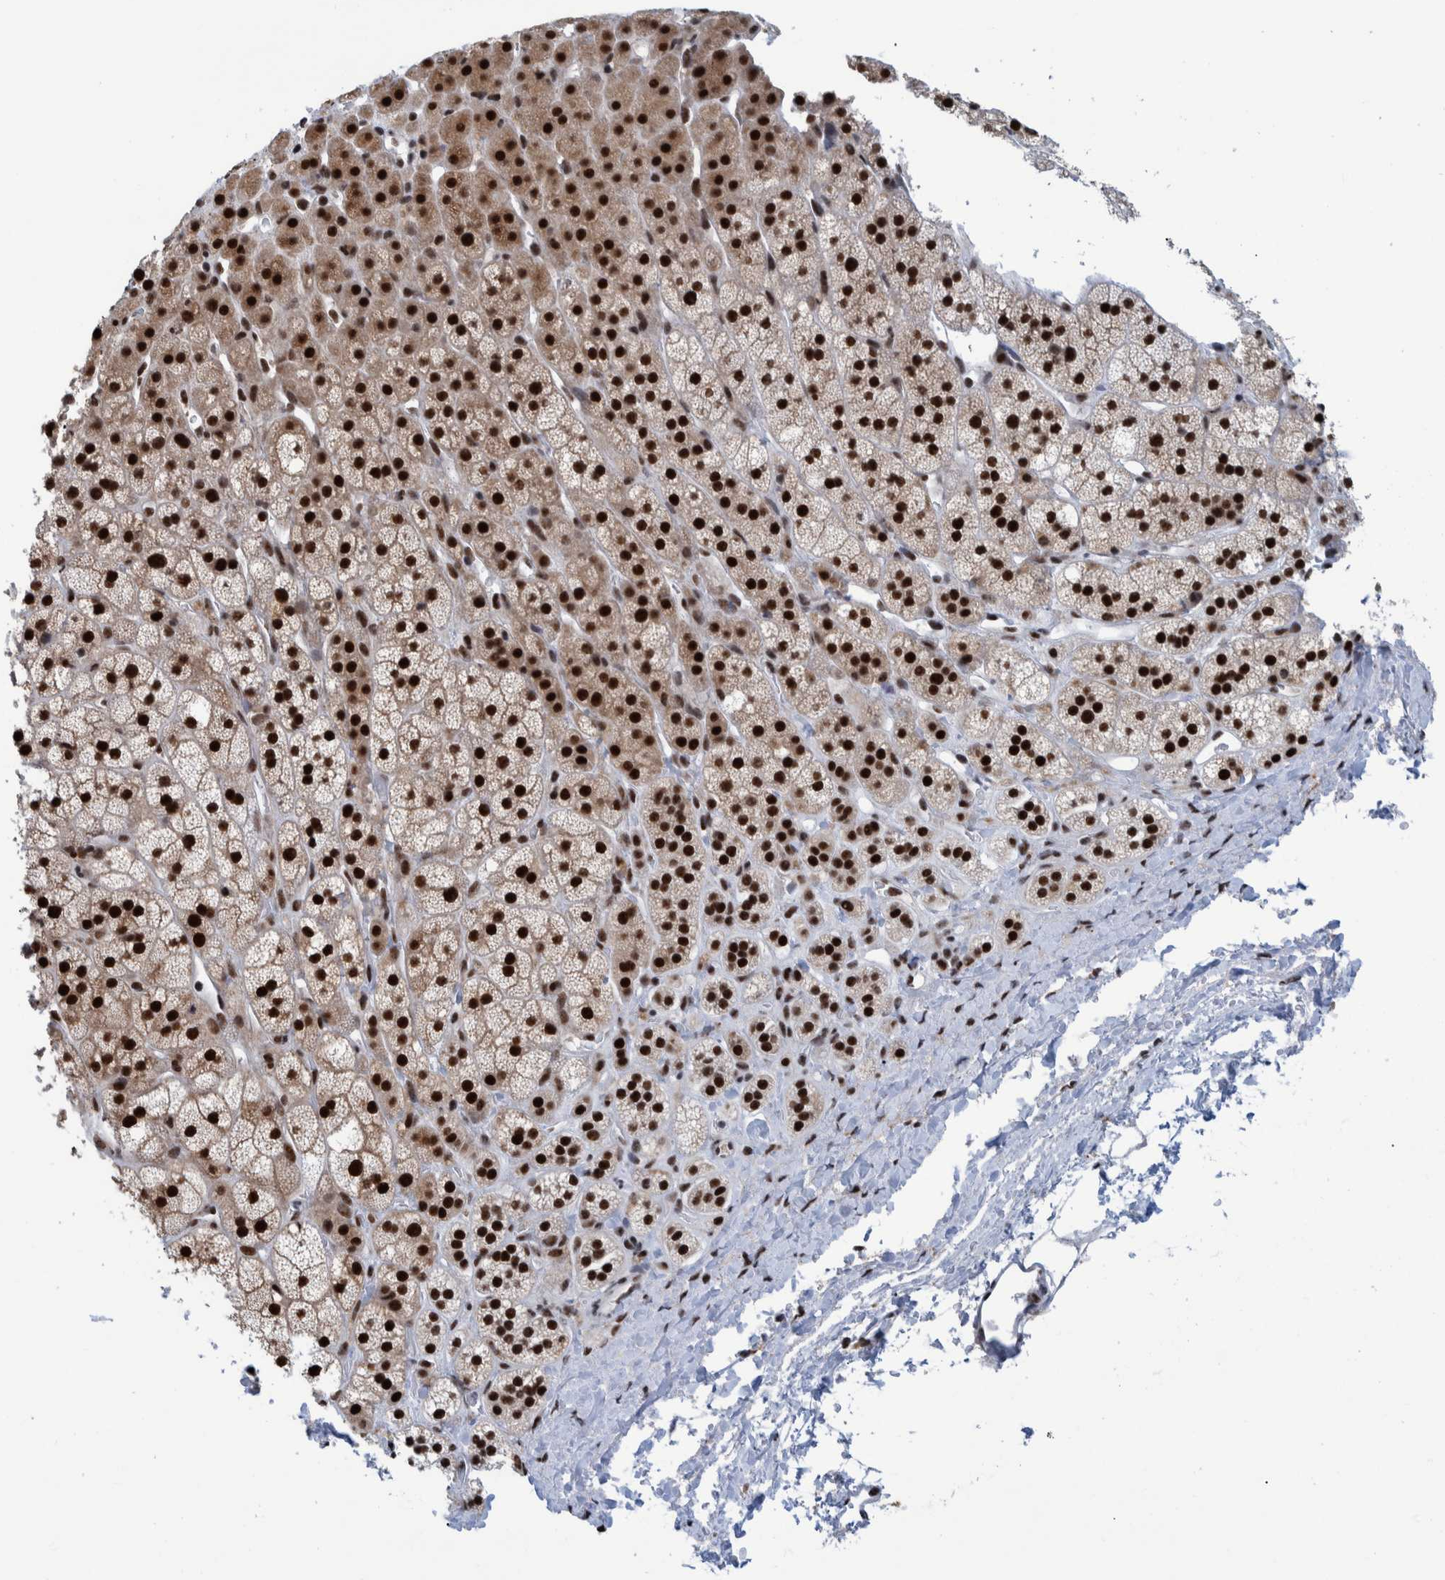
{"staining": {"intensity": "strong", "quantity": ">75%", "location": "cytoplasmic/membranous,nuclear"}, "tissue": "adrenal gland", "cell_type": "Glandular cells", "image_type": "normal", "snomed": [{"axis": "morphology", "description": "Normal tissue, NOS"}, {"axis": "topography", "description": "Adrenal gland"}], "caption": "Glandular cells reveal high levels of strong cytoplasmic/membranous,nuclear positivity in approximately >75% of cells in normal human adrenal gland. (Stains: DAB (3,3'-diaminobenzidine) in brown, nuclei in blue, Microscopy: brightfield microscopy at high magnification).", "gene": "EFTUD2", "patient": {"sex": "male", "age": 56}}